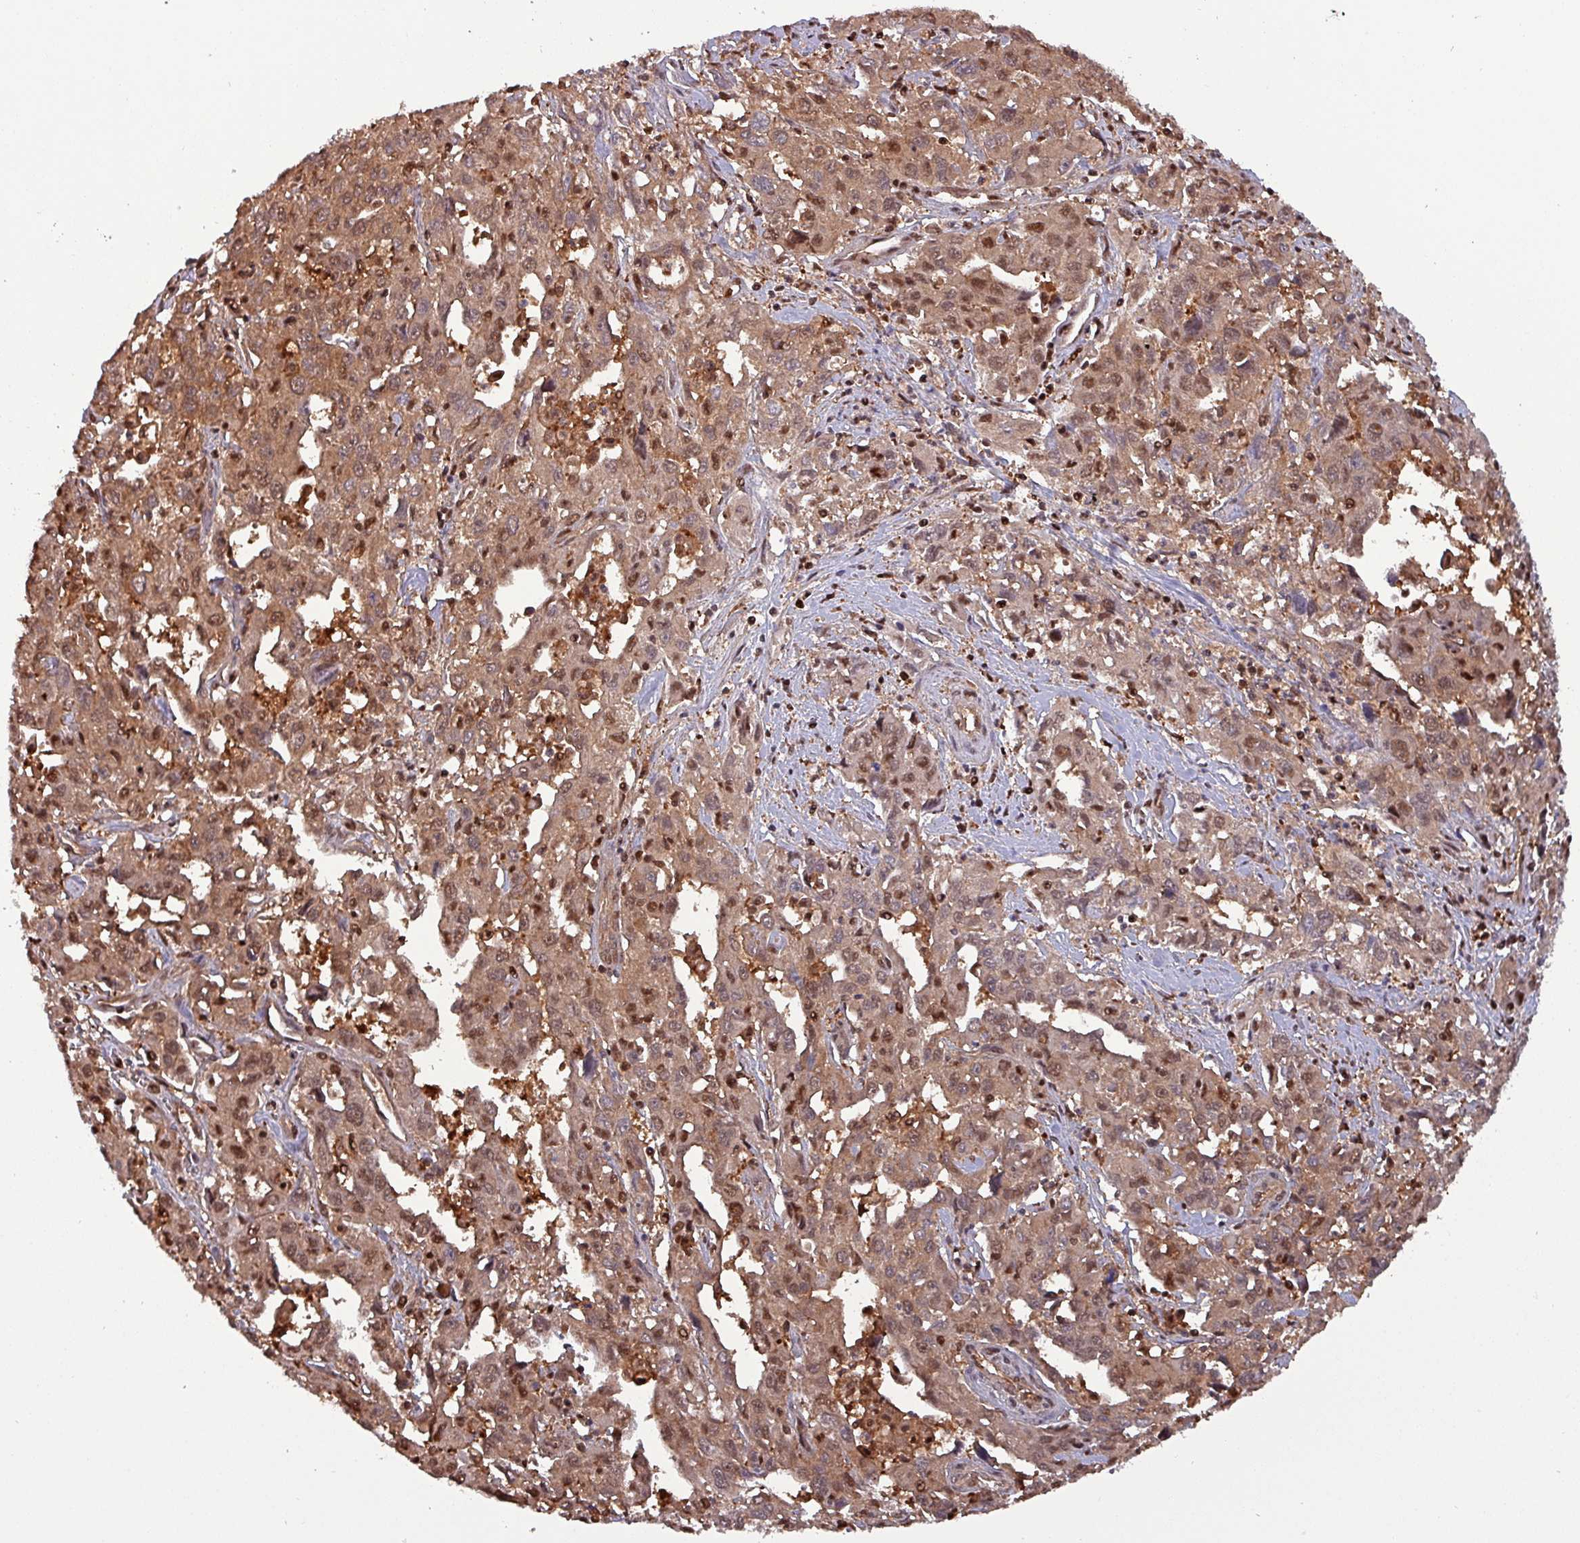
{"staining": {"intensity": "moderate", "quantity": ">75%", "location": "cytoplasmic/membranous,nuclear"}, "tissue": "liver cancer", "cell_type": "Tumor cells", "image_type": "cancer", "snomed": [{"axis": "morphology", "description": "Carcinoma, Hepatocellular, NOS"}, {"axis": "topography", "description": "Liver"}], "caption": "Immunohistochemical staining of liver hepatocellular carcinoma demonstrates moderate cytoplasmic/membranous and nuclear protein expression in about >75% of tumor cells.", "gene": "PSMB8", "patient": {"sex": "male", "age": 63}}